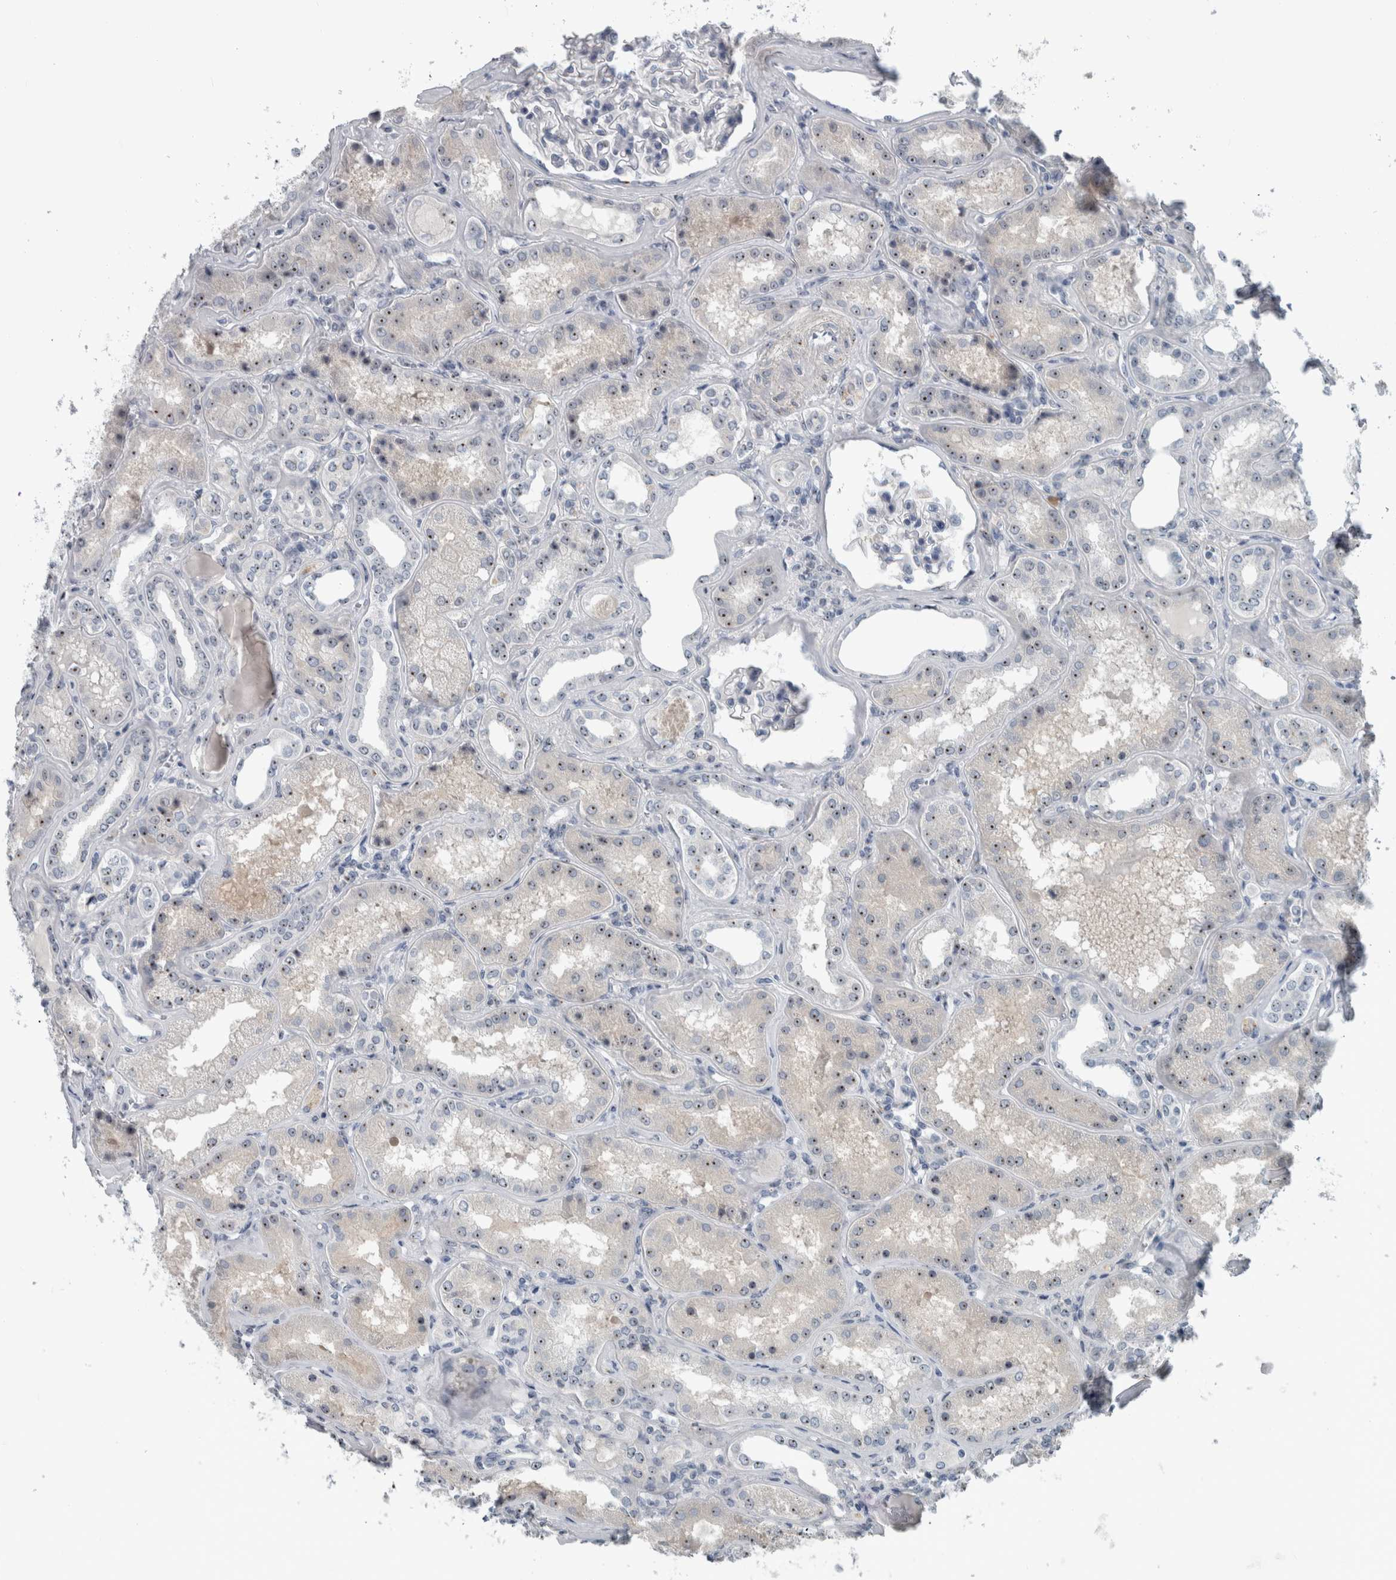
{"staining": {"intensity": "negative", "quantity": "none", "location": "none"}, "tissue": "kidney", "cell_type": "Cells in glomeruli", "image_type": "normal", "snomed": [{"axis": "morphology", "description": "Normal tissue, NOS"}, {"axis": "topography", "description": "Kidney"}], "caption": "Cells in glomeruli are negative for protein expression in unremarkable human kidney. (DAB (3,3'-diaminobenzidine) immunohistochemistry with hematoxylin counter stain).", "gene": "UTP6", "patient": {"sex": "female", "age": 56}}